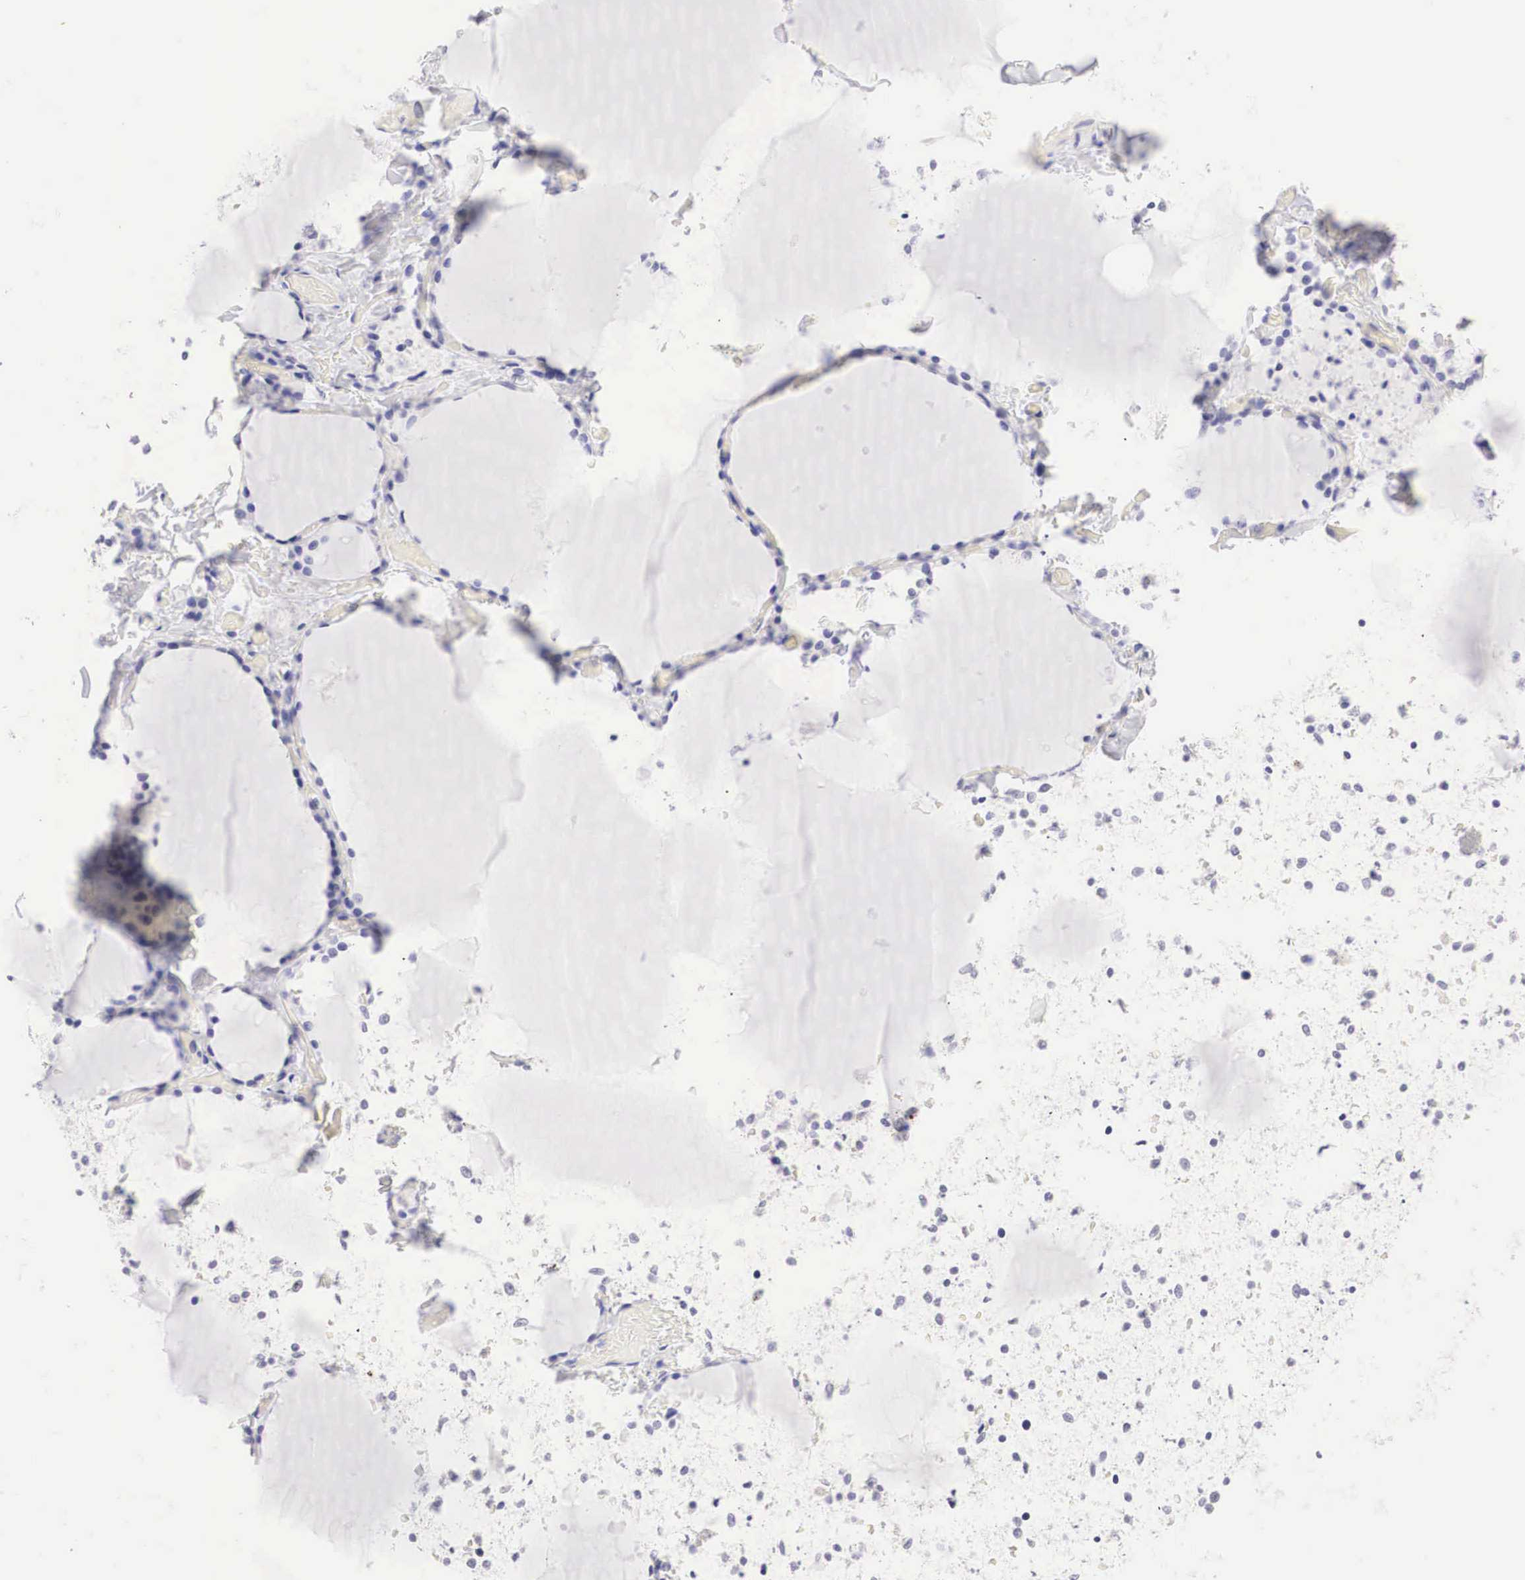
{"staining": {"intensity": "negative", "quantity": "none", "location": "none"}, "tissue": "thyroid gland", "cell_type": "Glandular cells", "image_type": "normal", "snomed": [{"axis": "morphology", "description": "Normal tissue, NOS"}, {"axis": "topography", "description": "Thyroid gland"}], "caption": "An immunohistochemistry micrograph of unremarkable thyroid gland is shown. There is no staining in glandular cells of thyroid gland.", "gene": "TYR", "patient": {"sex": "male", "age": 34}}